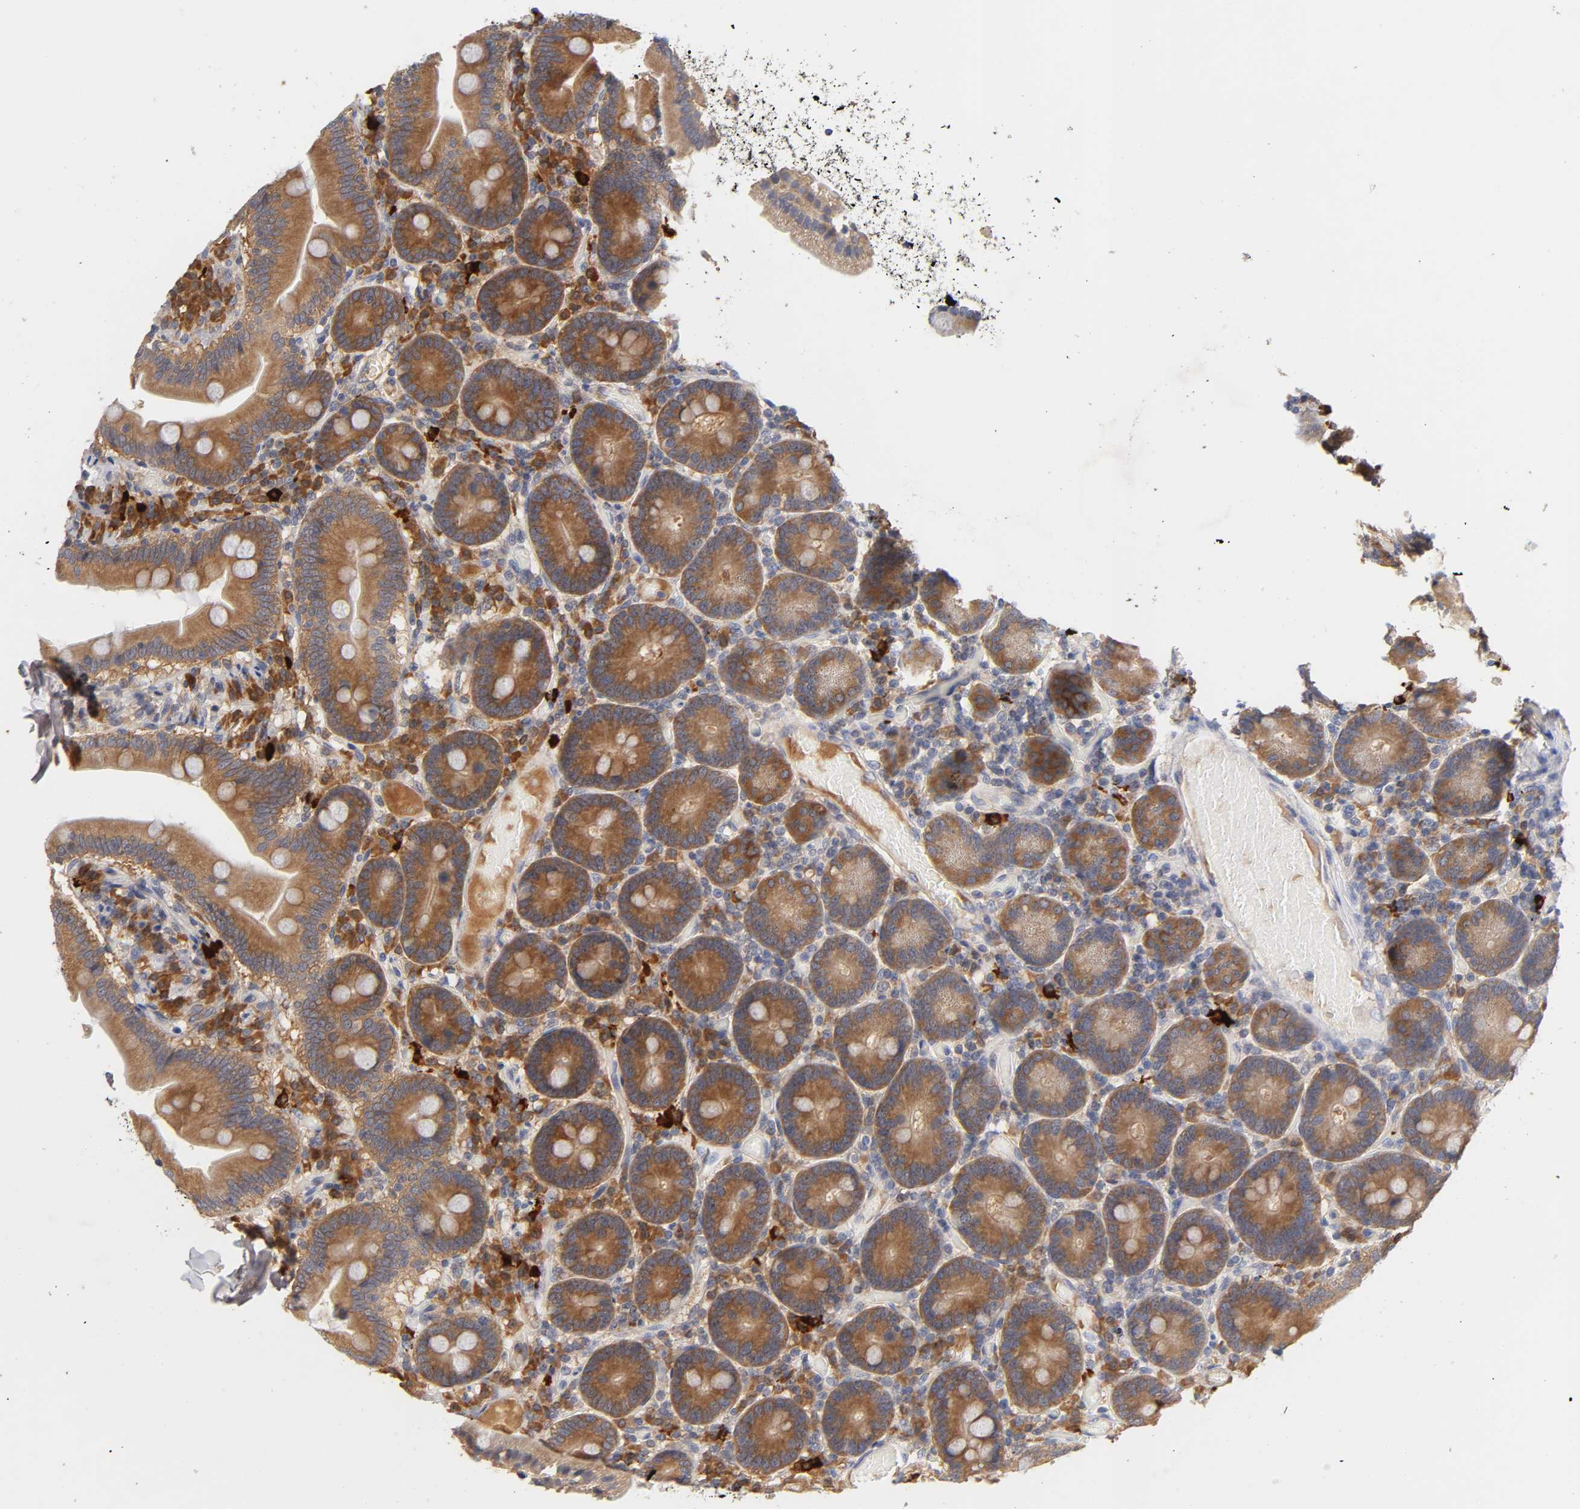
{"staining": {"intensity": "moderate", "quantity": ">75%", "location": "cytoplasmic/membranous"}, "tissue": "duodenum", "cell_type": "Glandular cells", "image_type": "normal", "snomed": [{"axis": "morphology", "description": "Normal tissue, NOS"}, {"axis": "topography", "description": "Duodenum"}], "caption": "IHC histopathology image of normal duodenum: duodenum stained using IHC displays medium levels of moderate protein expression localized specifically in the cytoplasmic/membranous of glandular cells, appearing as a cytoplasmic/membranous brown color.", "gene": "RPS29", "patient": {"sex": "male", "age": 66}}